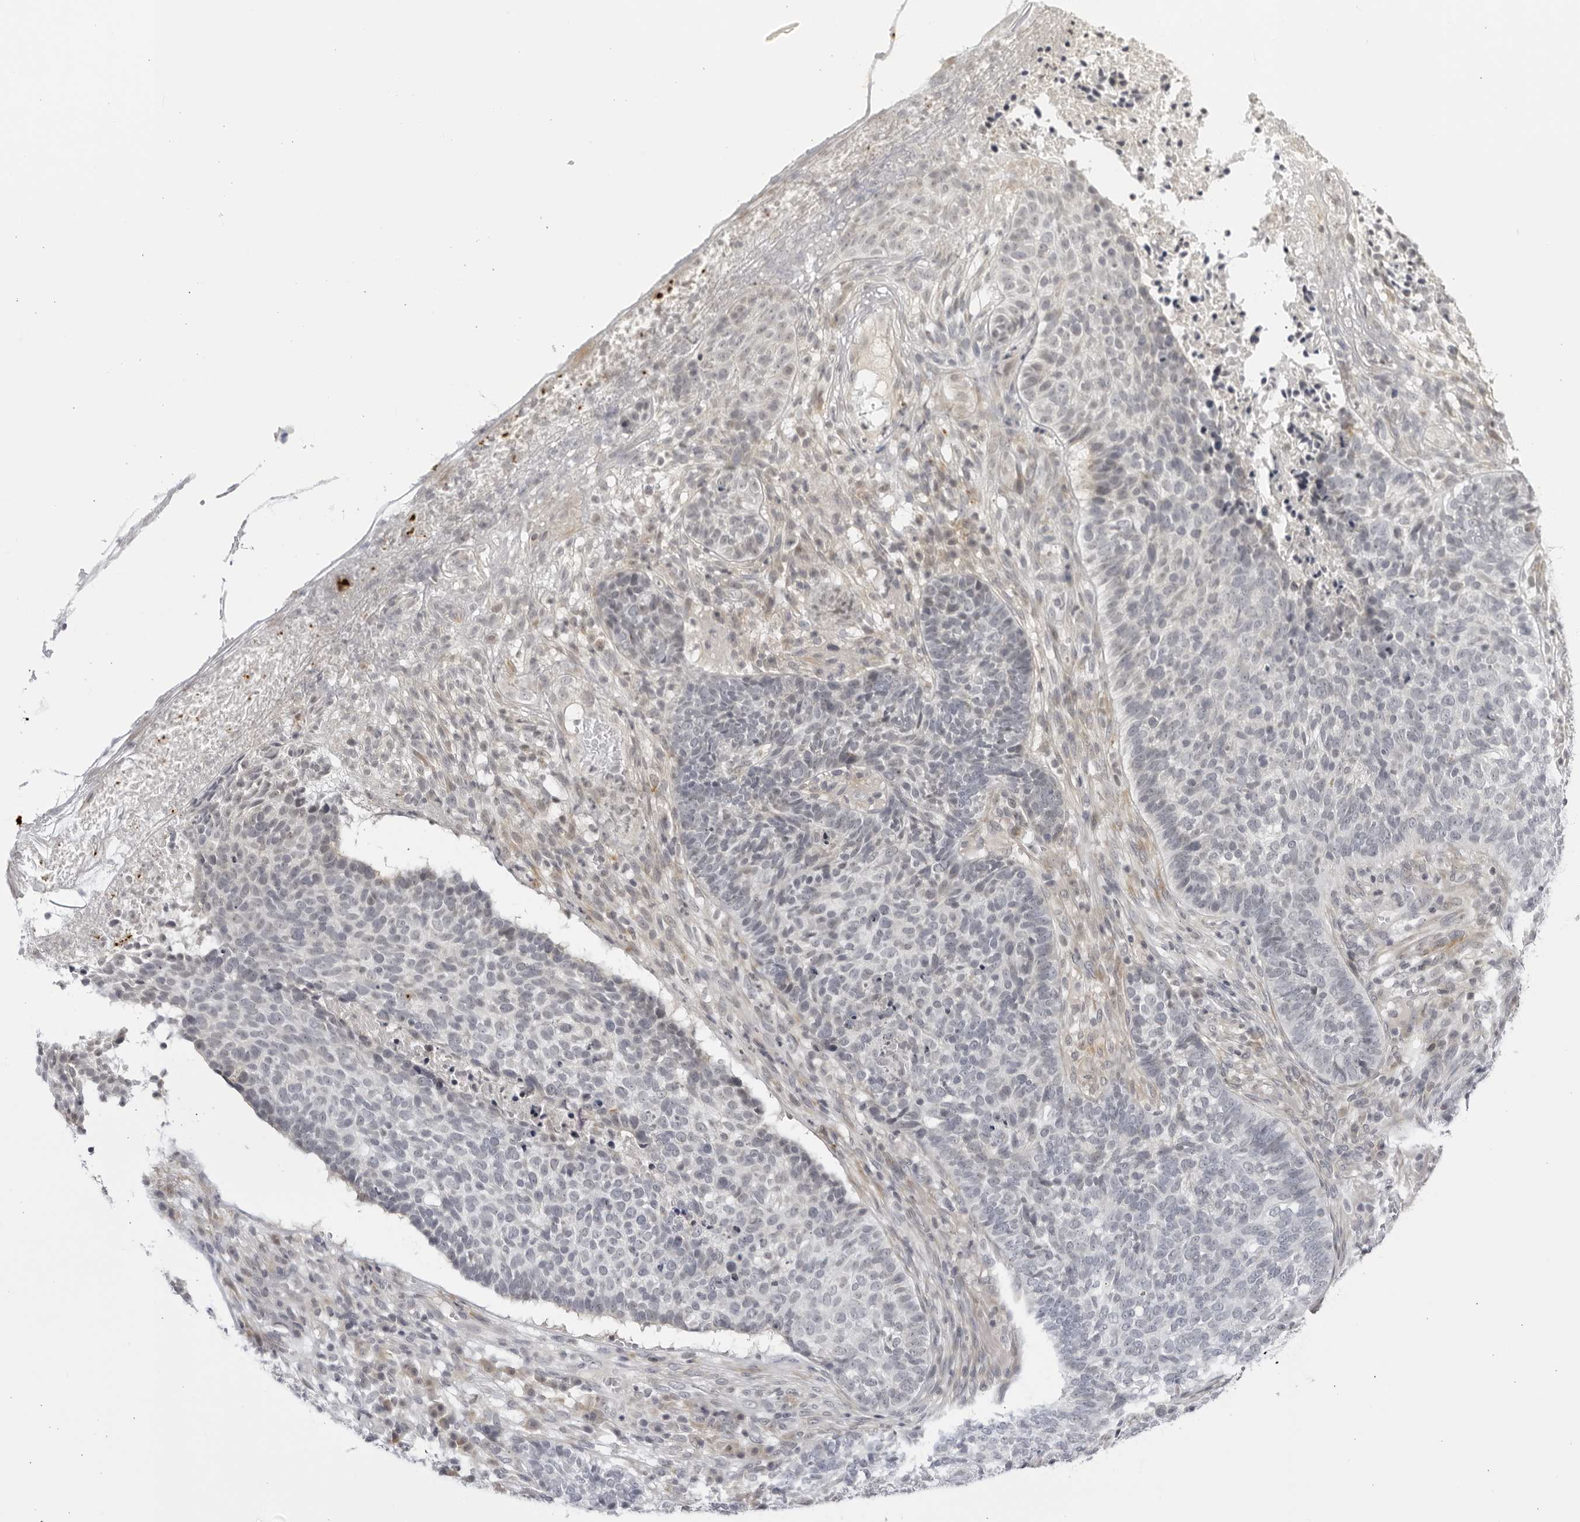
{"staining": {"intensity": "negative", "quantity": "none", "location": "none"}, "tissue": "skin cancer", "cell_type": "Tumor cells", "image_type": "cancer", "snomed": [{"axis": "morphology", "description": "Basal cell carcinoma"}, {"axis": "topography", "description": "Skin"}], "caption": "Human skin basal cell carcinoma stained for a protein using IHC demonstrates no staining in tumor cells.", "gene": "CNBD1", "patient": {"sex": "male", "age": 85}}